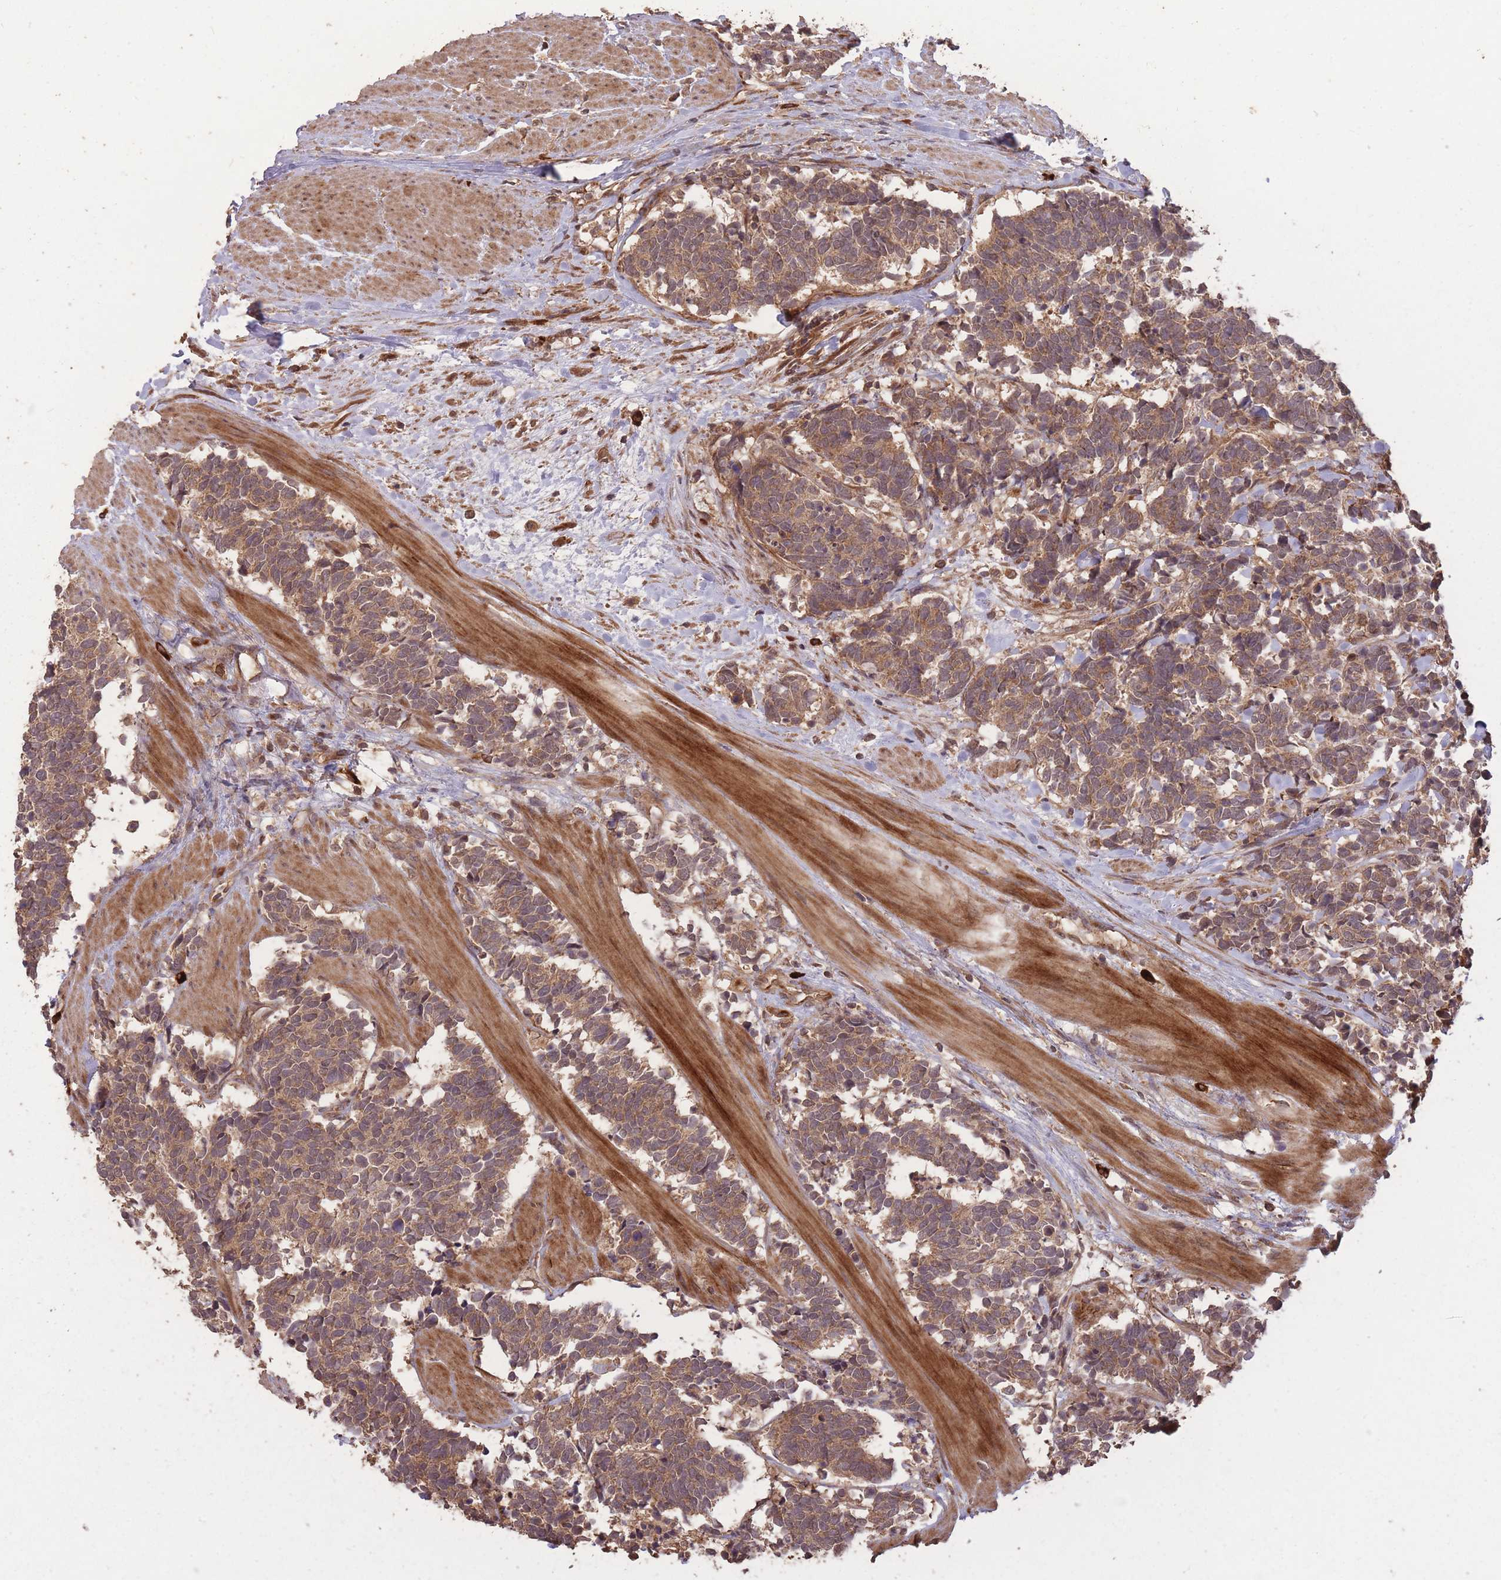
{"staining": {"intensity": "moderate", "quantity": ">75%", "location": "cytoplasmic/membranous"}, "tissue": "carcinoid", "cell_type": "Tumor cells", "image_type": "cancer", "snomed": [{"axis": "morphology", "description": "Carcinoma, NOS"}, {"axis": "morphology", "description": "Carcinoid, malignant, NOS"}, {"axis": "topography", "description": "Prostate"}], "caption": "A brown stain shows moderate cytoplasmic/membranous staining of a protein in carcinoid tumor cells. (DAB (3,3'-diaminobenzidine) IHC with brightfield microscopy, high magnification).", "gene": "ERBB3", "patient": {"sex": "male", "age": 57}}